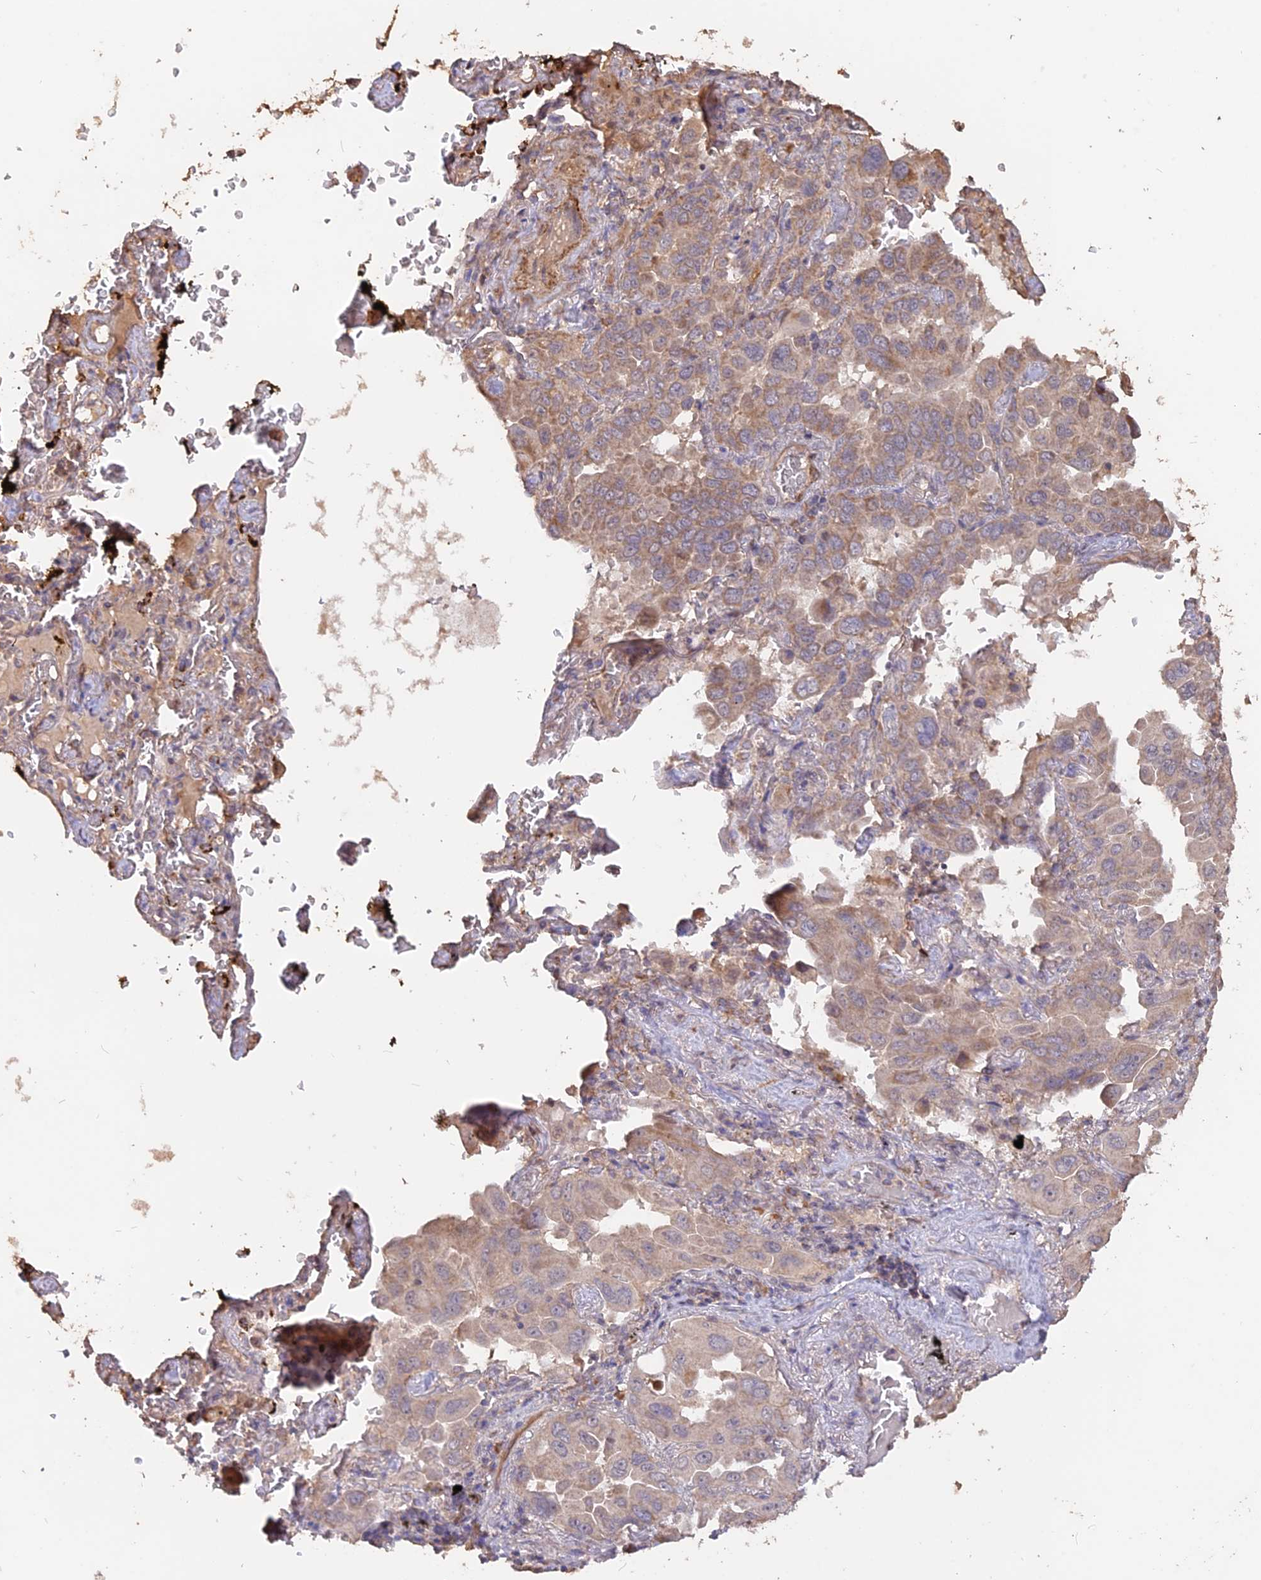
{"staining": {"intensity": "weak", "quantity": "25%-75%", "location": "cytoplasmic/membranous"}, "tissue": "lung cancer", "cell_type": "Tumor cells", "image_type": "cancer", "snomed": [{"axis": "morphology", "description": "Adenocarcinoma, NOS"}, {"axis": "topography", "description": "Lung"}], "caption": "An image of human adenocarcinoma (lung) stained for a protein reveals weak cytoplasmic/membranous brown staining in tumor cells.", "gene": "LAYN", "patient": {"sex": "male", "age": 64}}